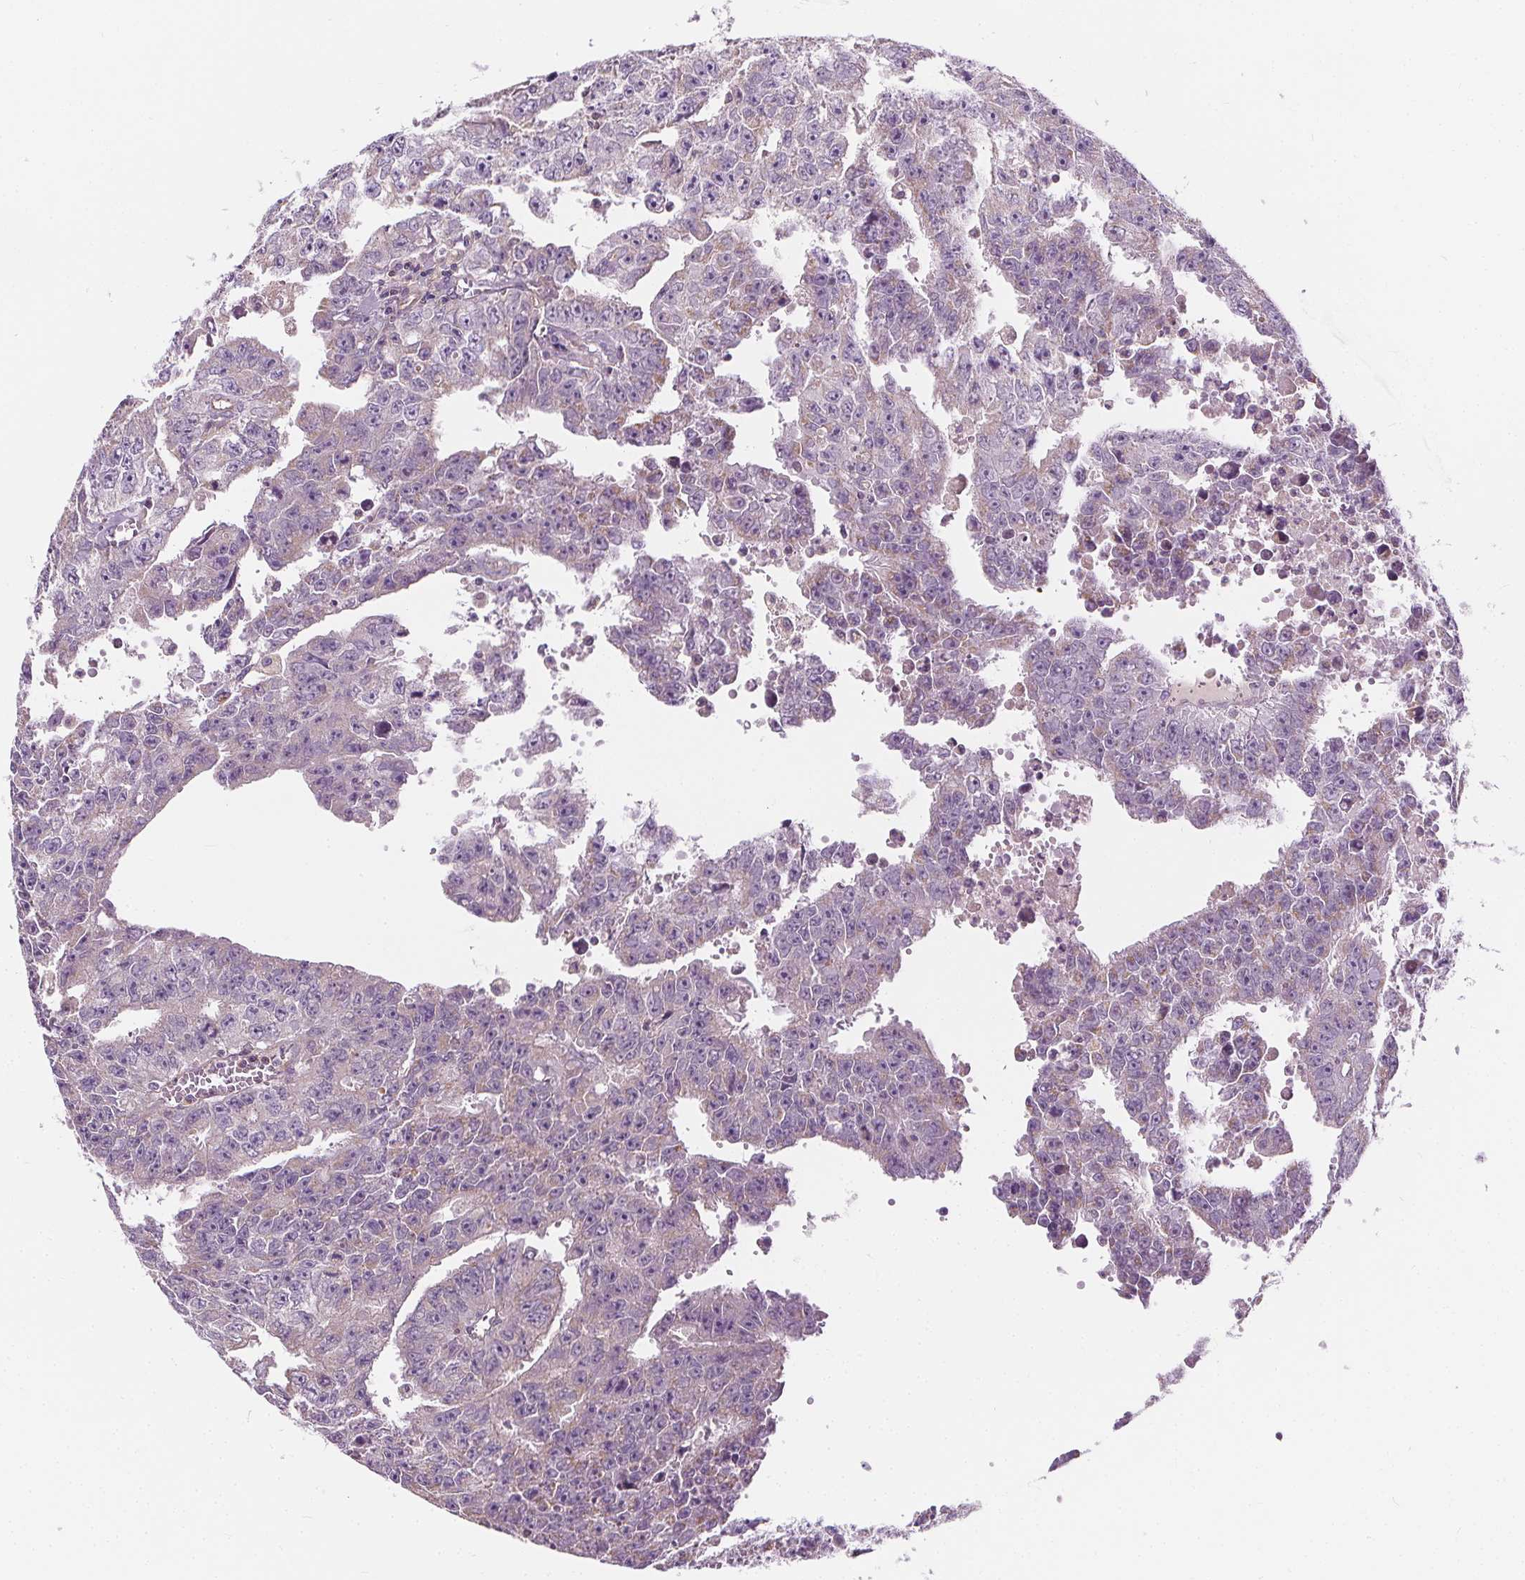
{"staining": {"intensity": "negative", "quantity": "none", "location": "none"}, "tissue": "testis cancer", "cell_type": "Tumor cells", "image_type": "cancer", "snomed": [{"axis": "morphology", "description": "Carcinoma, Embryonal, NOS"}, {"axis": "morphology", "description": "Teratoma, malignant, NOS"}, {"axis": "topography", "description": "Testis"}], "caption": "Tumor cells show no significant expression in testis cancer.", "gene": "RAB20", "patient": {"sex": "male", "age": 24}}